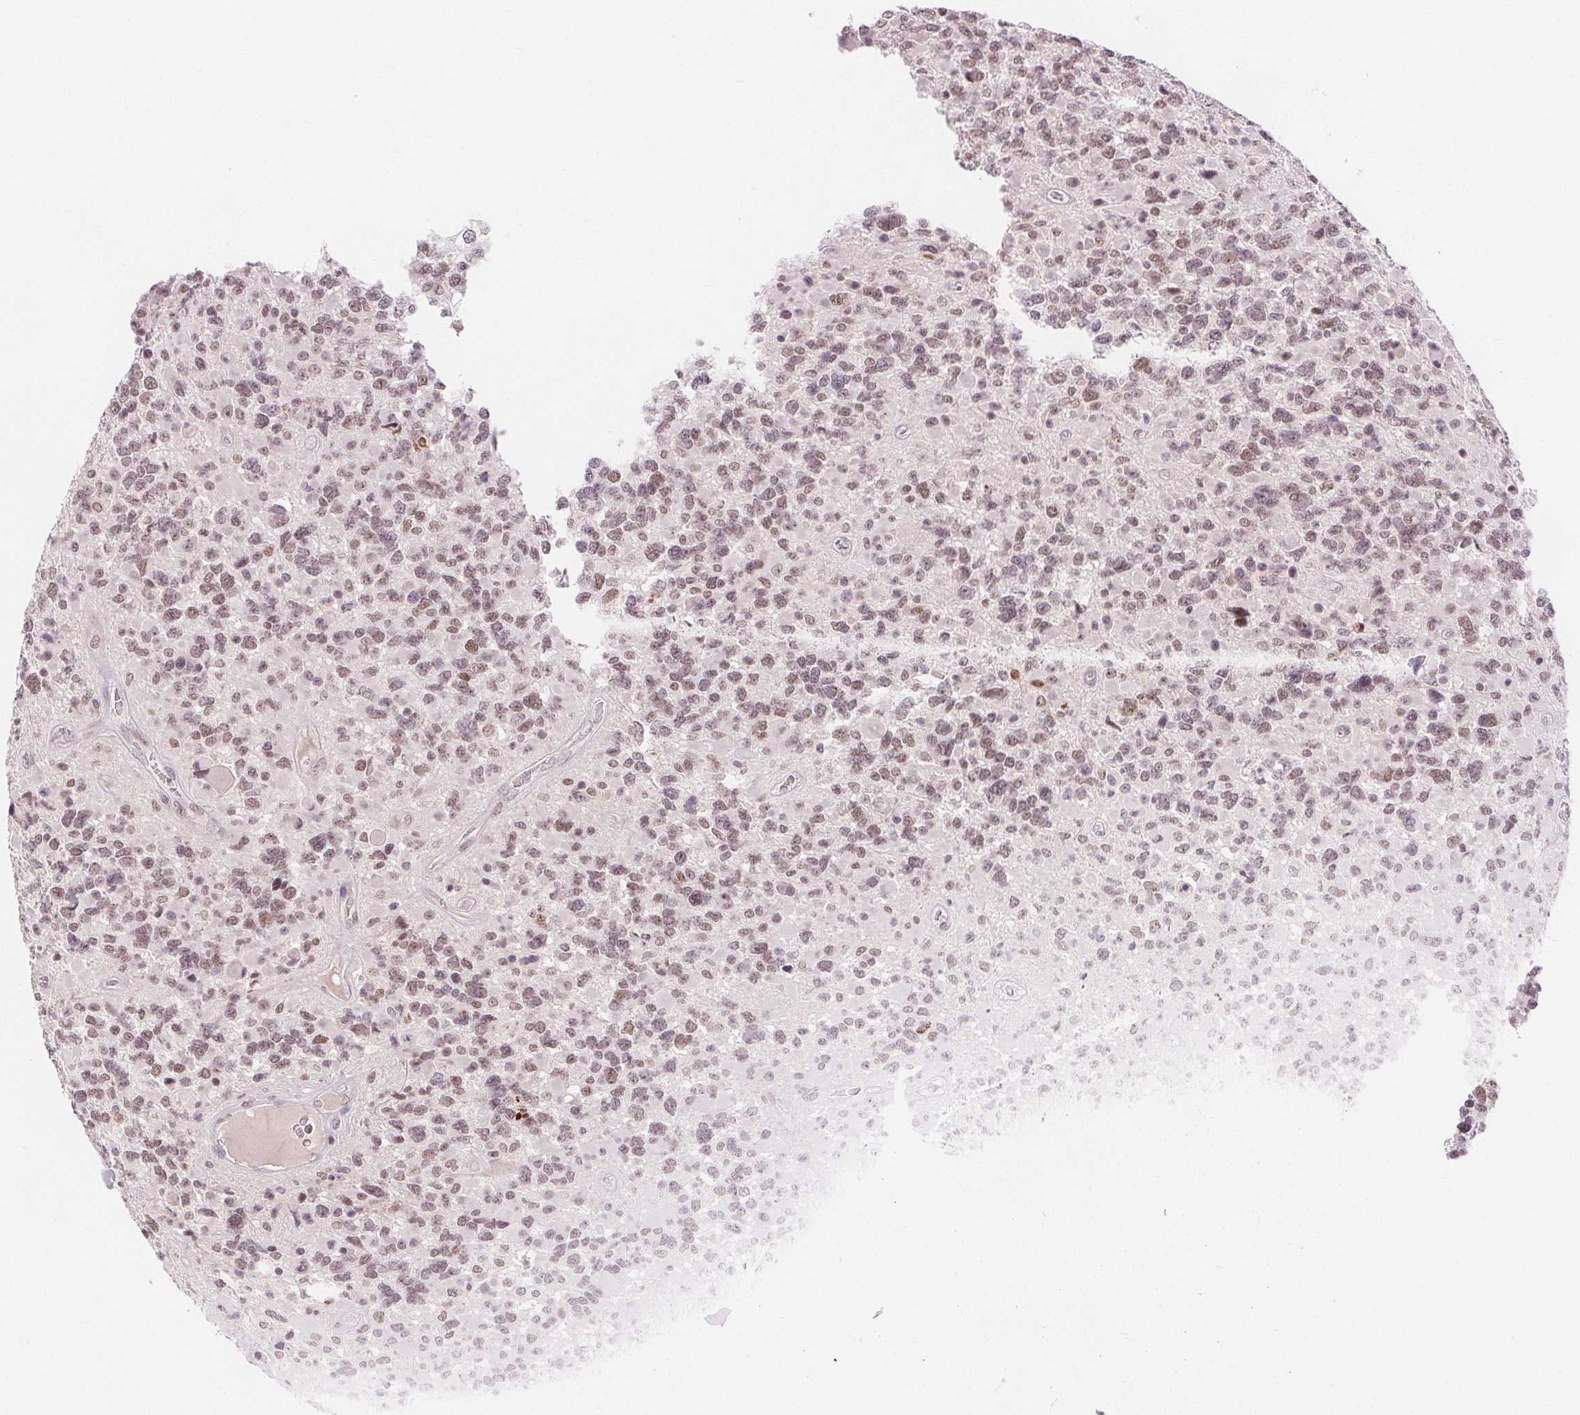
{"staining": {"intensity": "weak", "quantity": ">75%", "location": "nuclear"}, "tissue": "glioma", "cell_type": "Tumor cells", "image_type": "cancer", "snomed": [{"axis": "morphology", "description": "Glioma, malignant, High grade"}, {"axis": "topography", "description": "Brain"}], "caption": "Immunohistochemical staining of human malignant glioma (high-grade) reveals low levels of weak nuclear protein positivity in about >75% of tumor cells.", "gene": "DEK", "patient": {"sex": "female", "age": 40}}